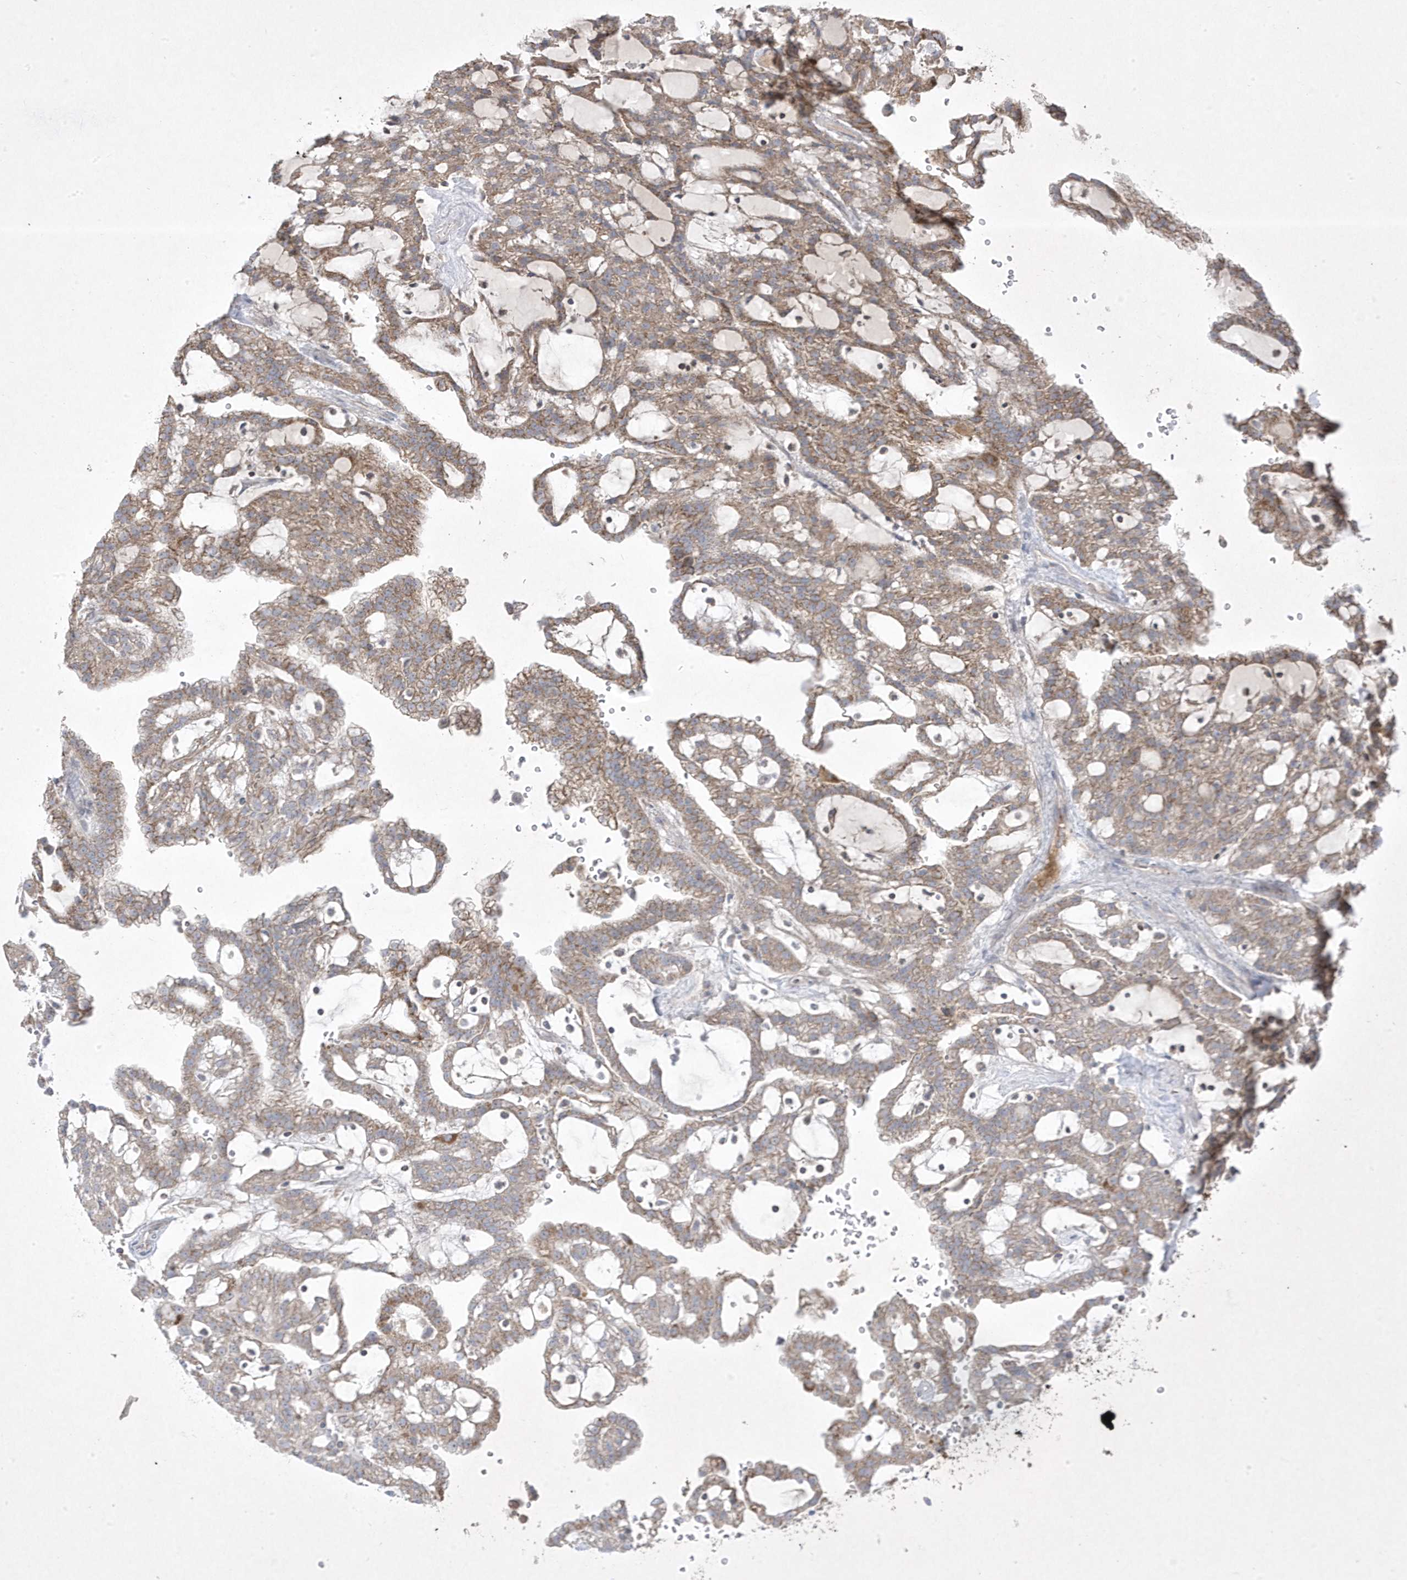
{"staining": {"intensity": "moderate", "quantity": "25%-75%", "location": "cytoplasmic/membranous"}, "tissue": "renal cancer", "cell_type": "Tumor cells", "image_type": "cancer", "snomed": [{"axis": "morphology", "description": "Adenocarcinoma, NOS"}, {"axis": "topography", "description": "Kidney"}], "caption": "This photomicrograph exhibits renal cancer (adenocarcinoma) stained with immunohistochemistry to label a protein in brown. The cytoplasmic/membranous of tumor cells show moderate positivity for the protein. Nuclei are counter-stained blue.", "gene": "ADAMTSL3", "patient": {"sex": "male", "age": 63}}